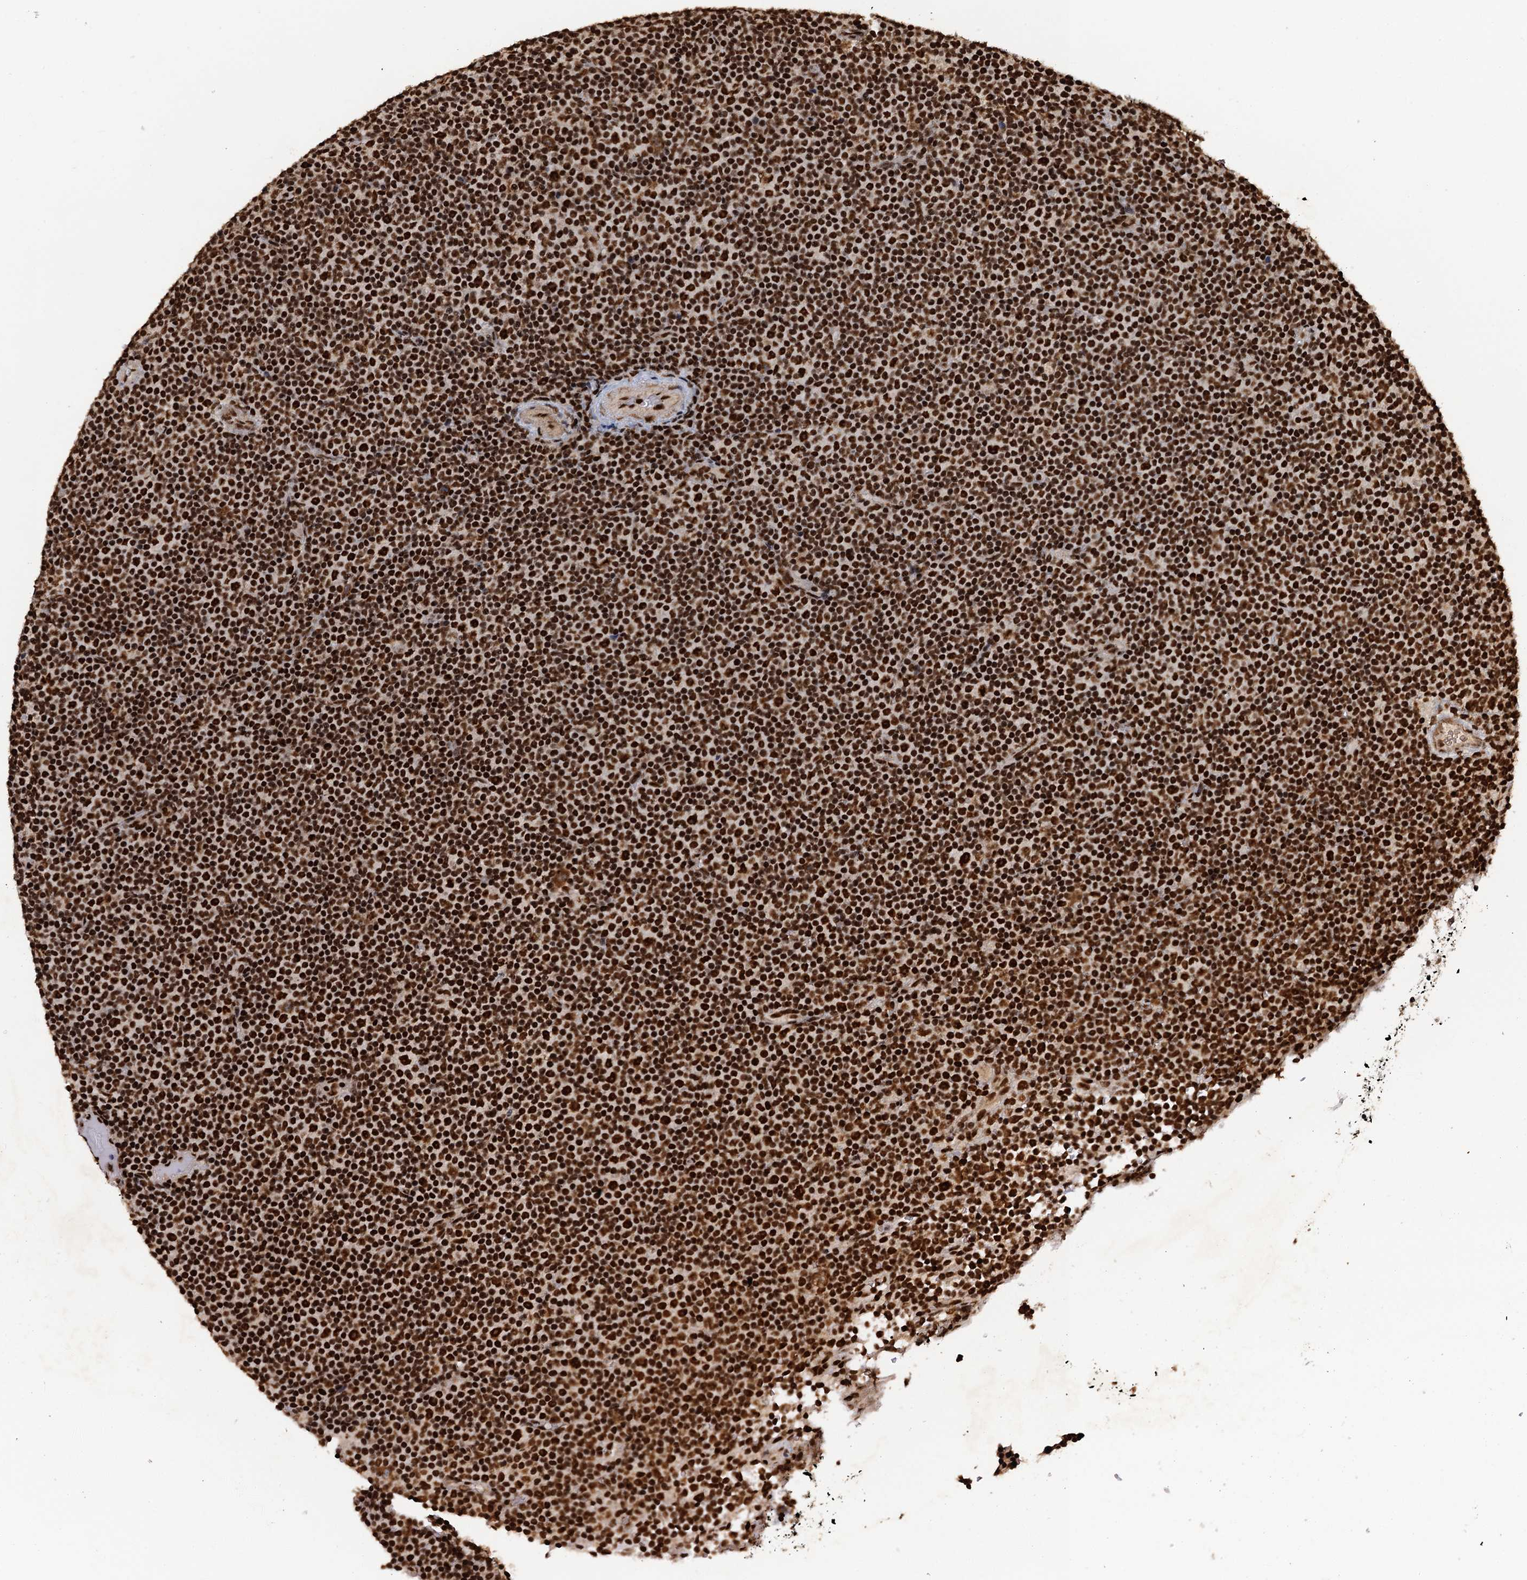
{"staining": {"intensity": "strong", "quantity": ">75%", "location": "nuclear"}, "tissue": "lymphoma", "cell_type": "Tumor cells", "image_type": "cancer", "snomed": [{"axis": "morphology", "description": "Malignant lymphoma, non-Hodgkin's type, Low grade"}, {"axis": "topography", "description": "Lymph node"}], "caption": "Immunohistochemistry micrograph of human low-grade malignant lymphoma, non-Hodgkin's type stained for a protein (brown), which shows high levels of strong nuclear expression in approximately >75% of tumor cells.", "gene": "ZC3H18", "patient": {"sex": "female", "age": 67}}